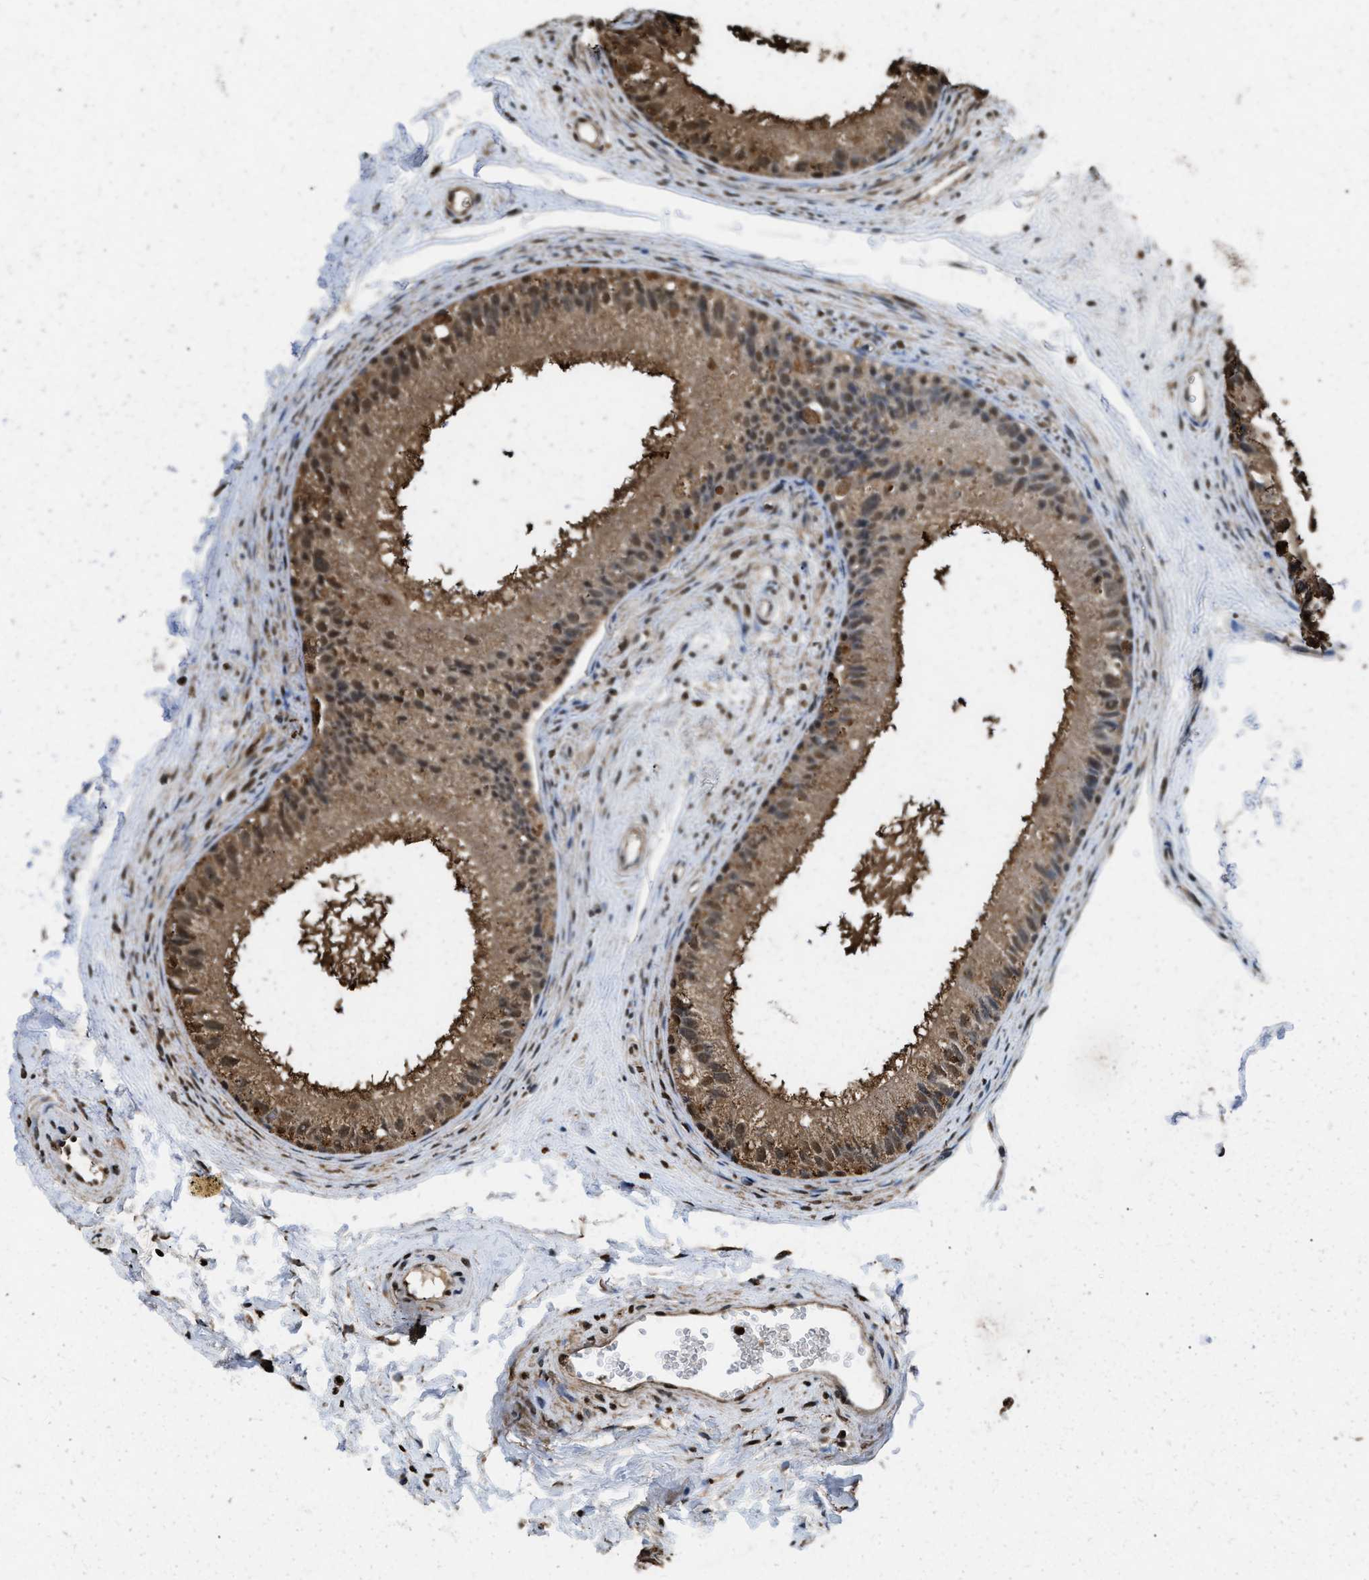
{"staining": {"intensity": "moderate", "quantity": ">75%", "location": "cytoplasmic/membranous,nuclear"}, "tissue": "epididymis", "cell_type": "Glandular cells", "image_type": "normal", "snomed": [{"axis": "morphology", "description": "Normal tissue, NOS"}, {"axis": "topography", "description": "Epididymis"}], "caption": "Glandular cells exhibit medium levels of moderate cytoplasmic/membranous,nuclear positivity in about >75% of cells in benign human epididymis. (Brightfield microscopy of DAB IHC at high magnification).", "gene": "GAPDH", "patient": {"sex": "male", "age": 56}}